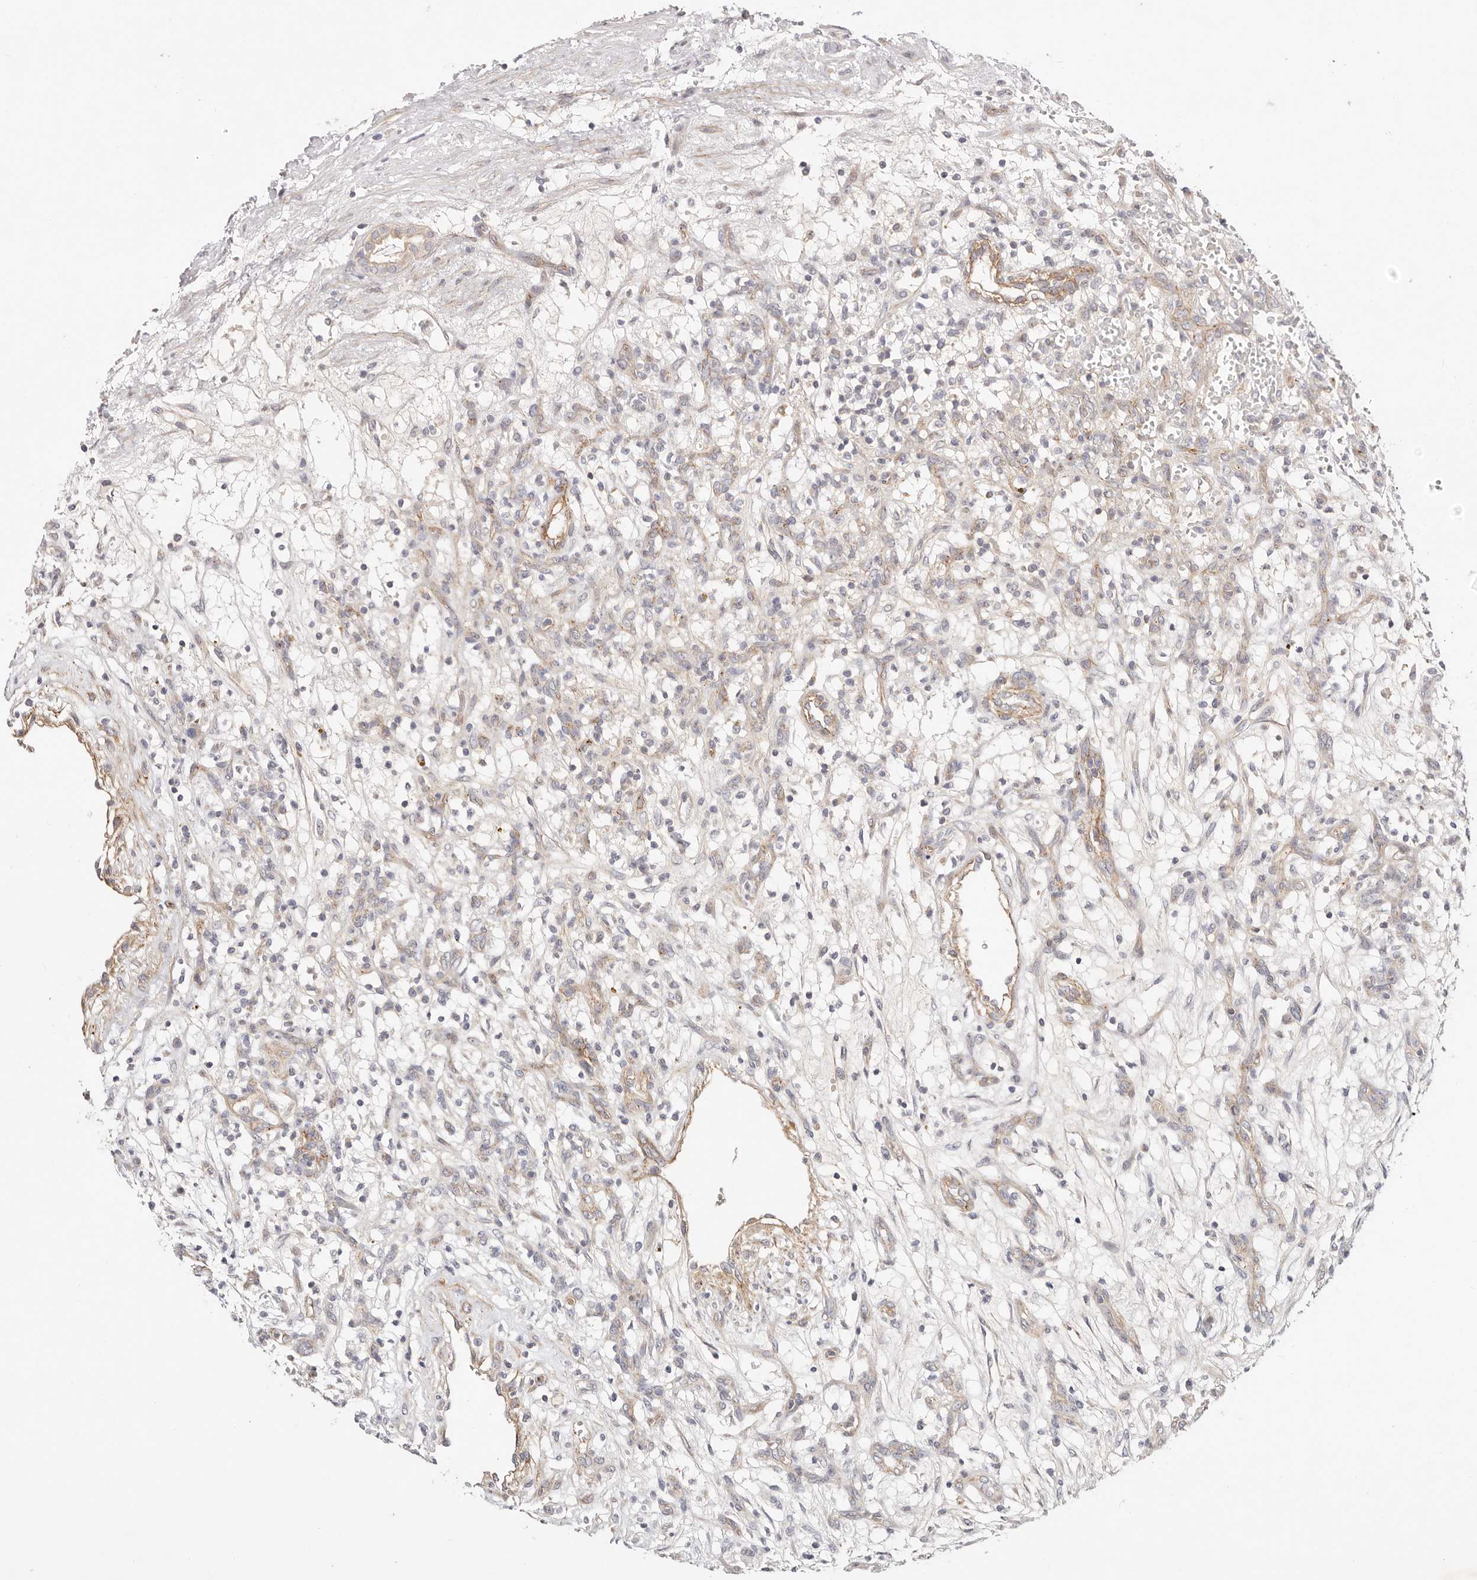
{"staining": {"intensity": "negative", "quantity": "none", "location": "none"}, "tissue": "renal cancer", "cell_type": "Tumor cells", "image_type": "cancer", "snomed": [{"axis": "morphology", "description": "Adenocarcinoma, NOS"}, {"axis": "topography", "description": "Kidney"}], "caption": "There is no significant staining in tumor cells of renal cancer (adenocarcinoma).", "gene": "SLC35B2", "patient": {"sex": "female", "age": 57}}